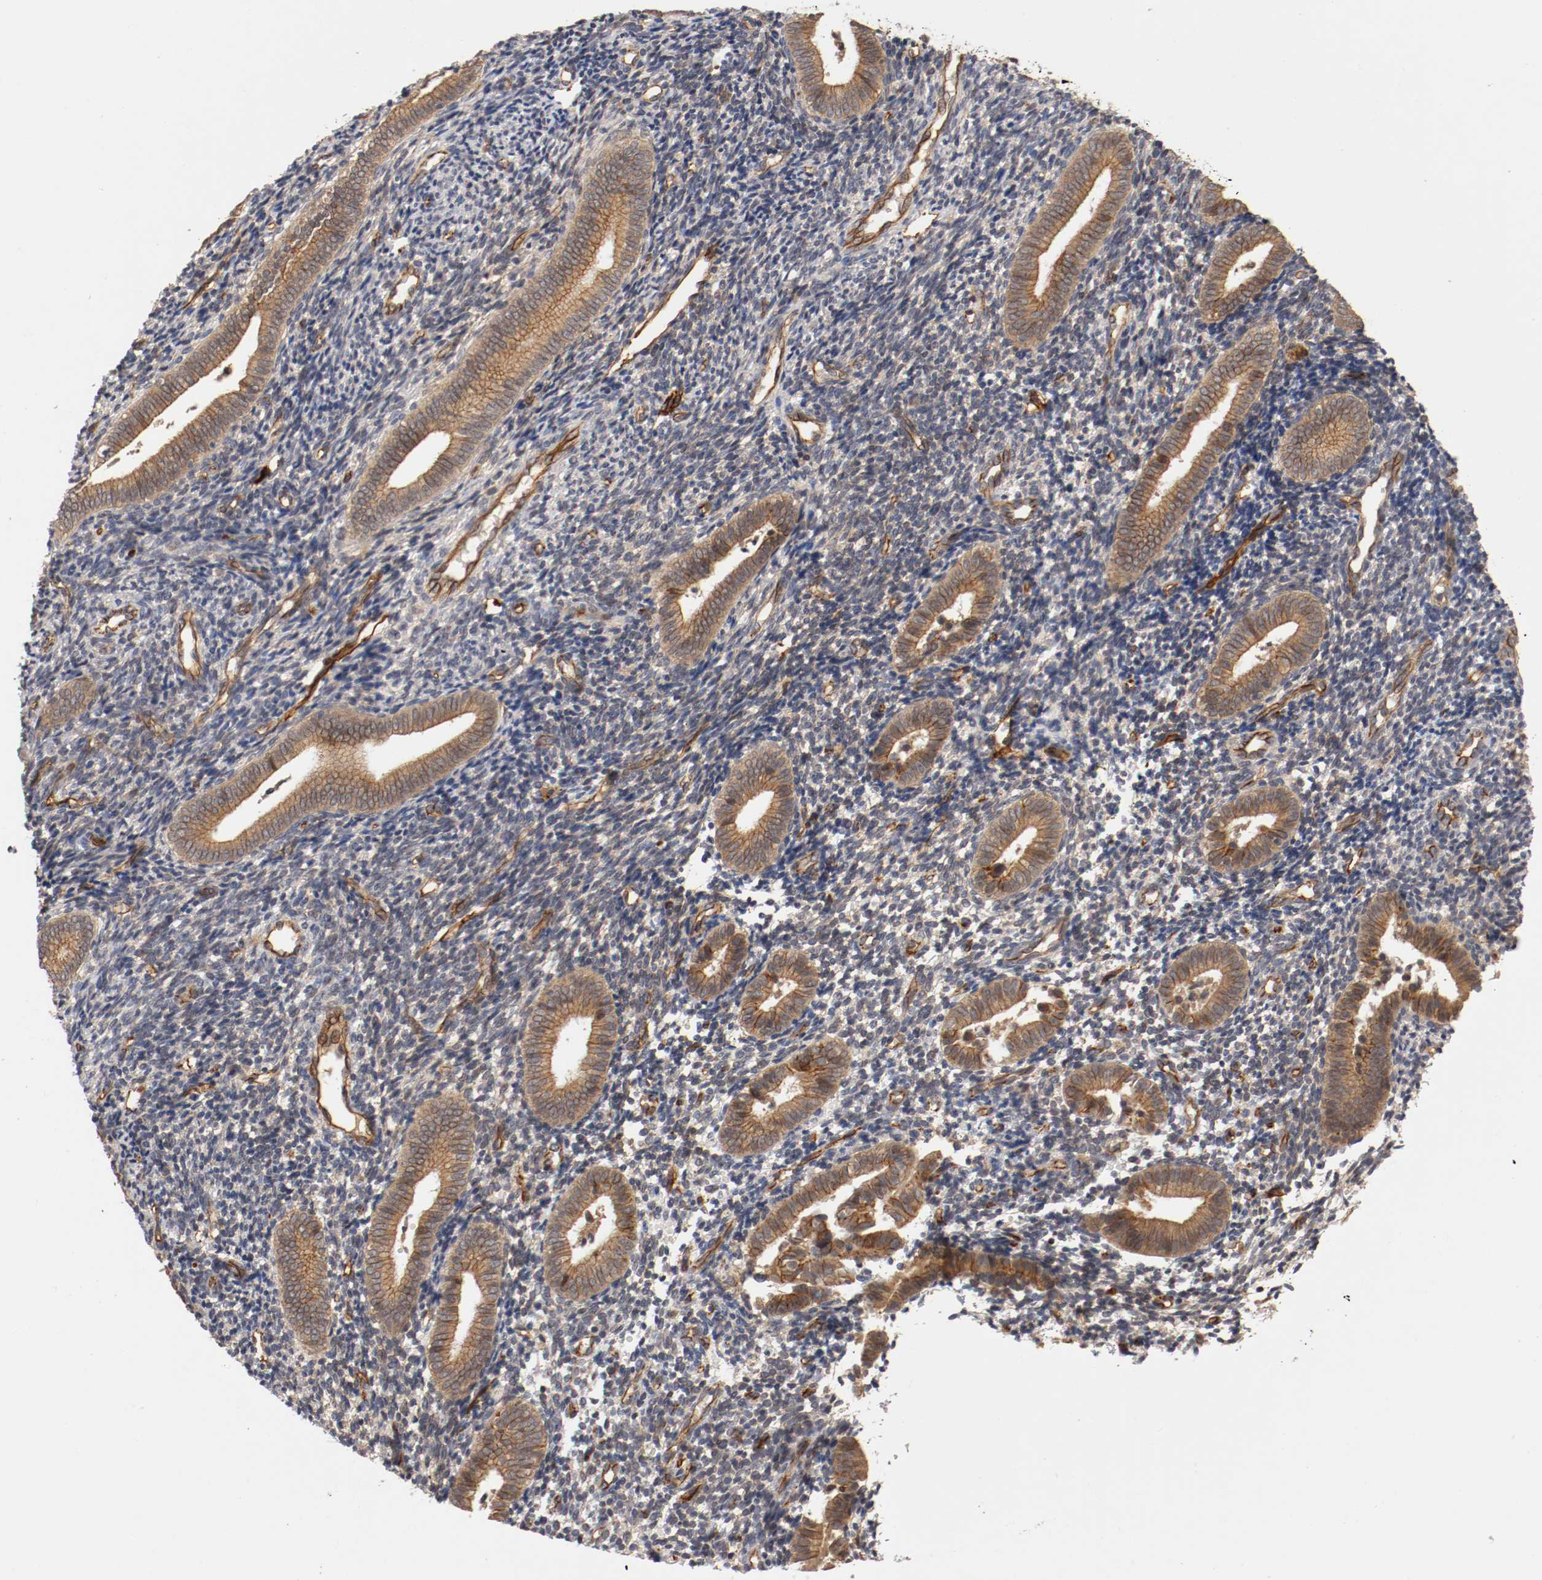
{"staining": {"intensity": "negative", "quantity": "none", "location": "none"}, "tissue": "endometrium", "cell_type": "Cells in endometrial stroma", "image_type": "normal", "snomed": [{"axis": "morphology", "description": "Normal tissue, NOS"}, {"axis": "topography", "description": "Uterus"}, {"axis": "topography", "description": "Endometrium"}], "caption": "Immunohistochemical staining of normal human endometrium demonstrates no significant positivity in cells in endometrial stroma.", "gene": "TYK2", "patient": {"sex": "female", "age": 33}}